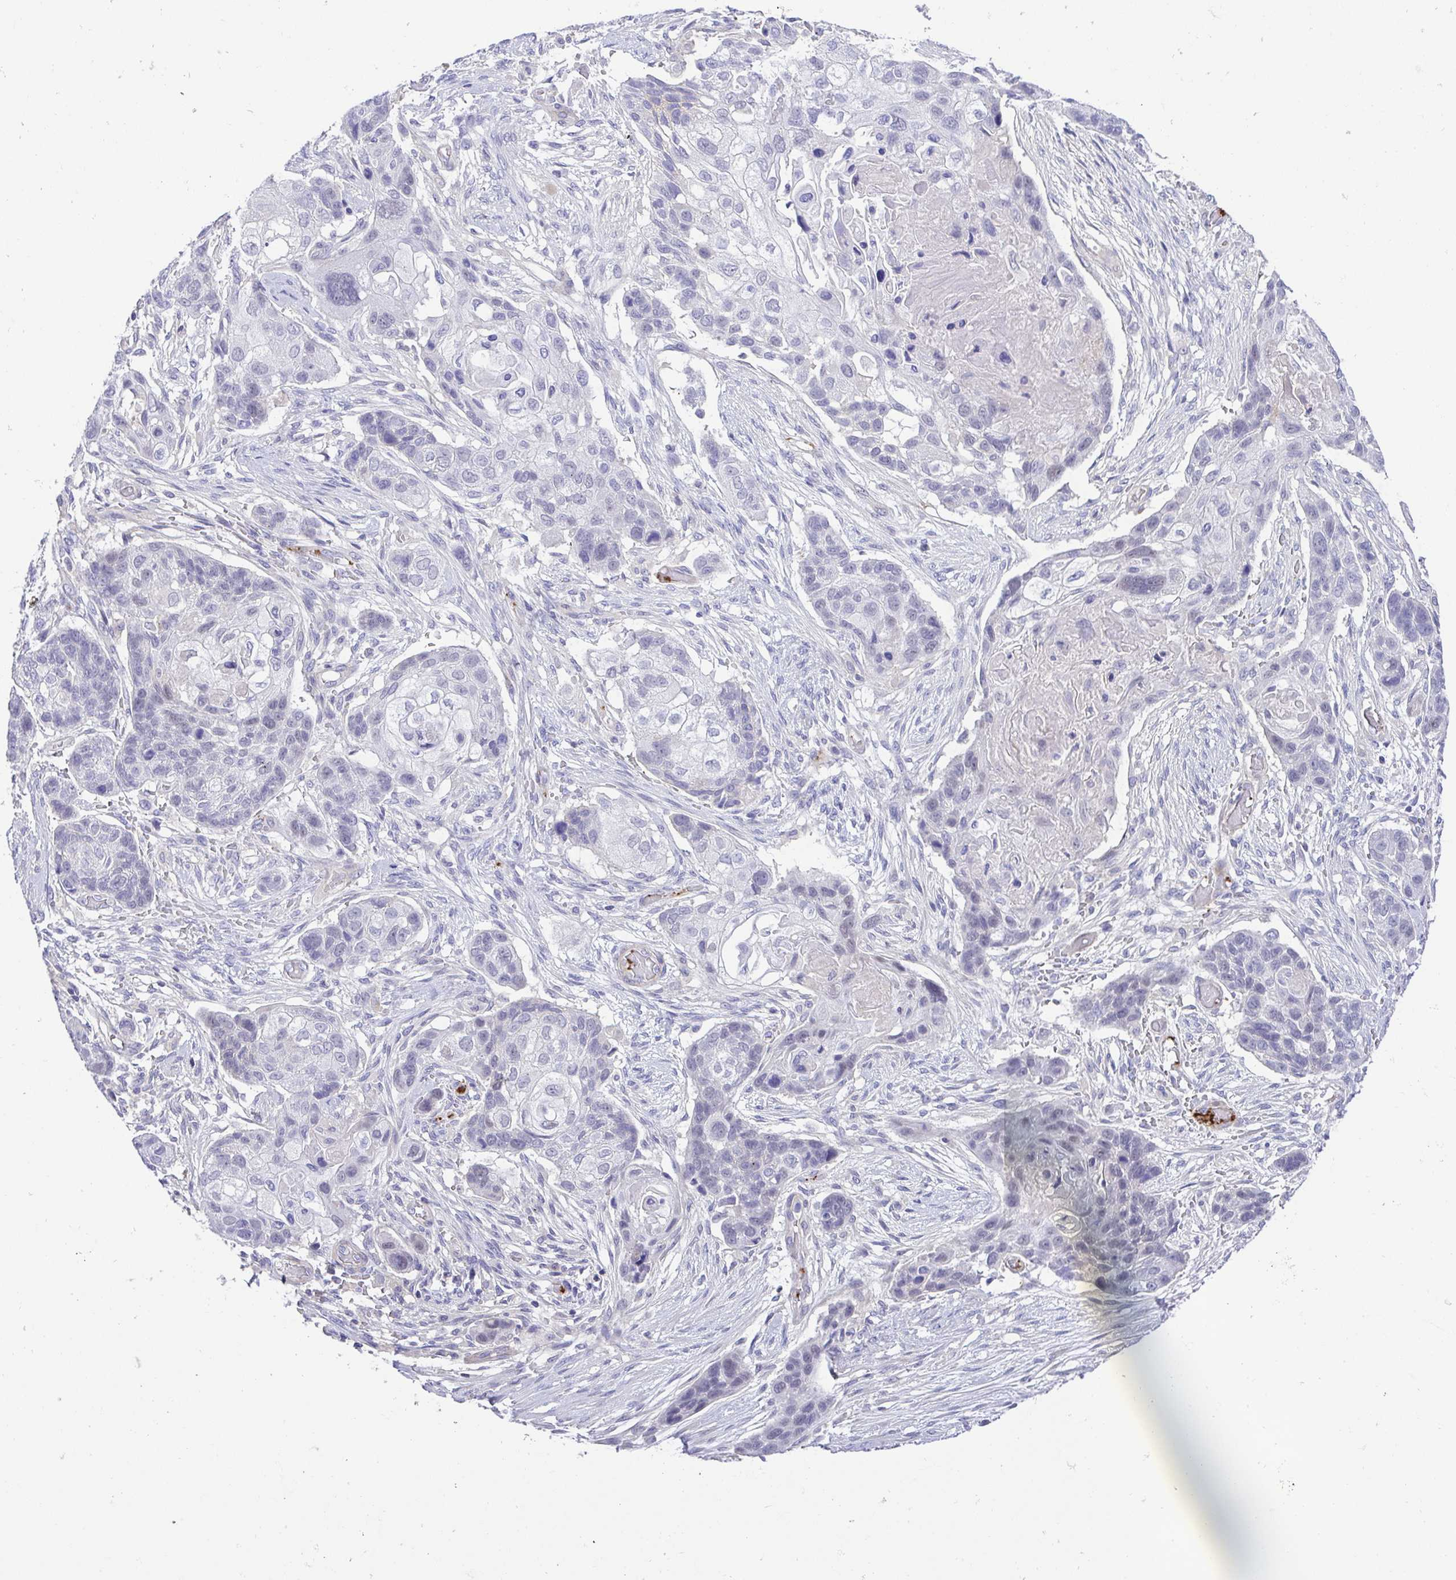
{"staining": {"intensity": "negative", "quantity": "none", "location": "none"}, "tissue": "lung cancer", "cell_type": "Tumor cells", "image_type": "cancer", "snomed": [{"axis": "morphology", "description": "Squamous cell carcinoma, NOS"}, {"axis": "topography", "description": "Lung"}], "caption": "This is an IHC micrograph of human squamous cell carcinoma (lung). There is no expression in tumor cells.", "gene": "PRR14L", "patient": {"sex": "male", "age": 69}}